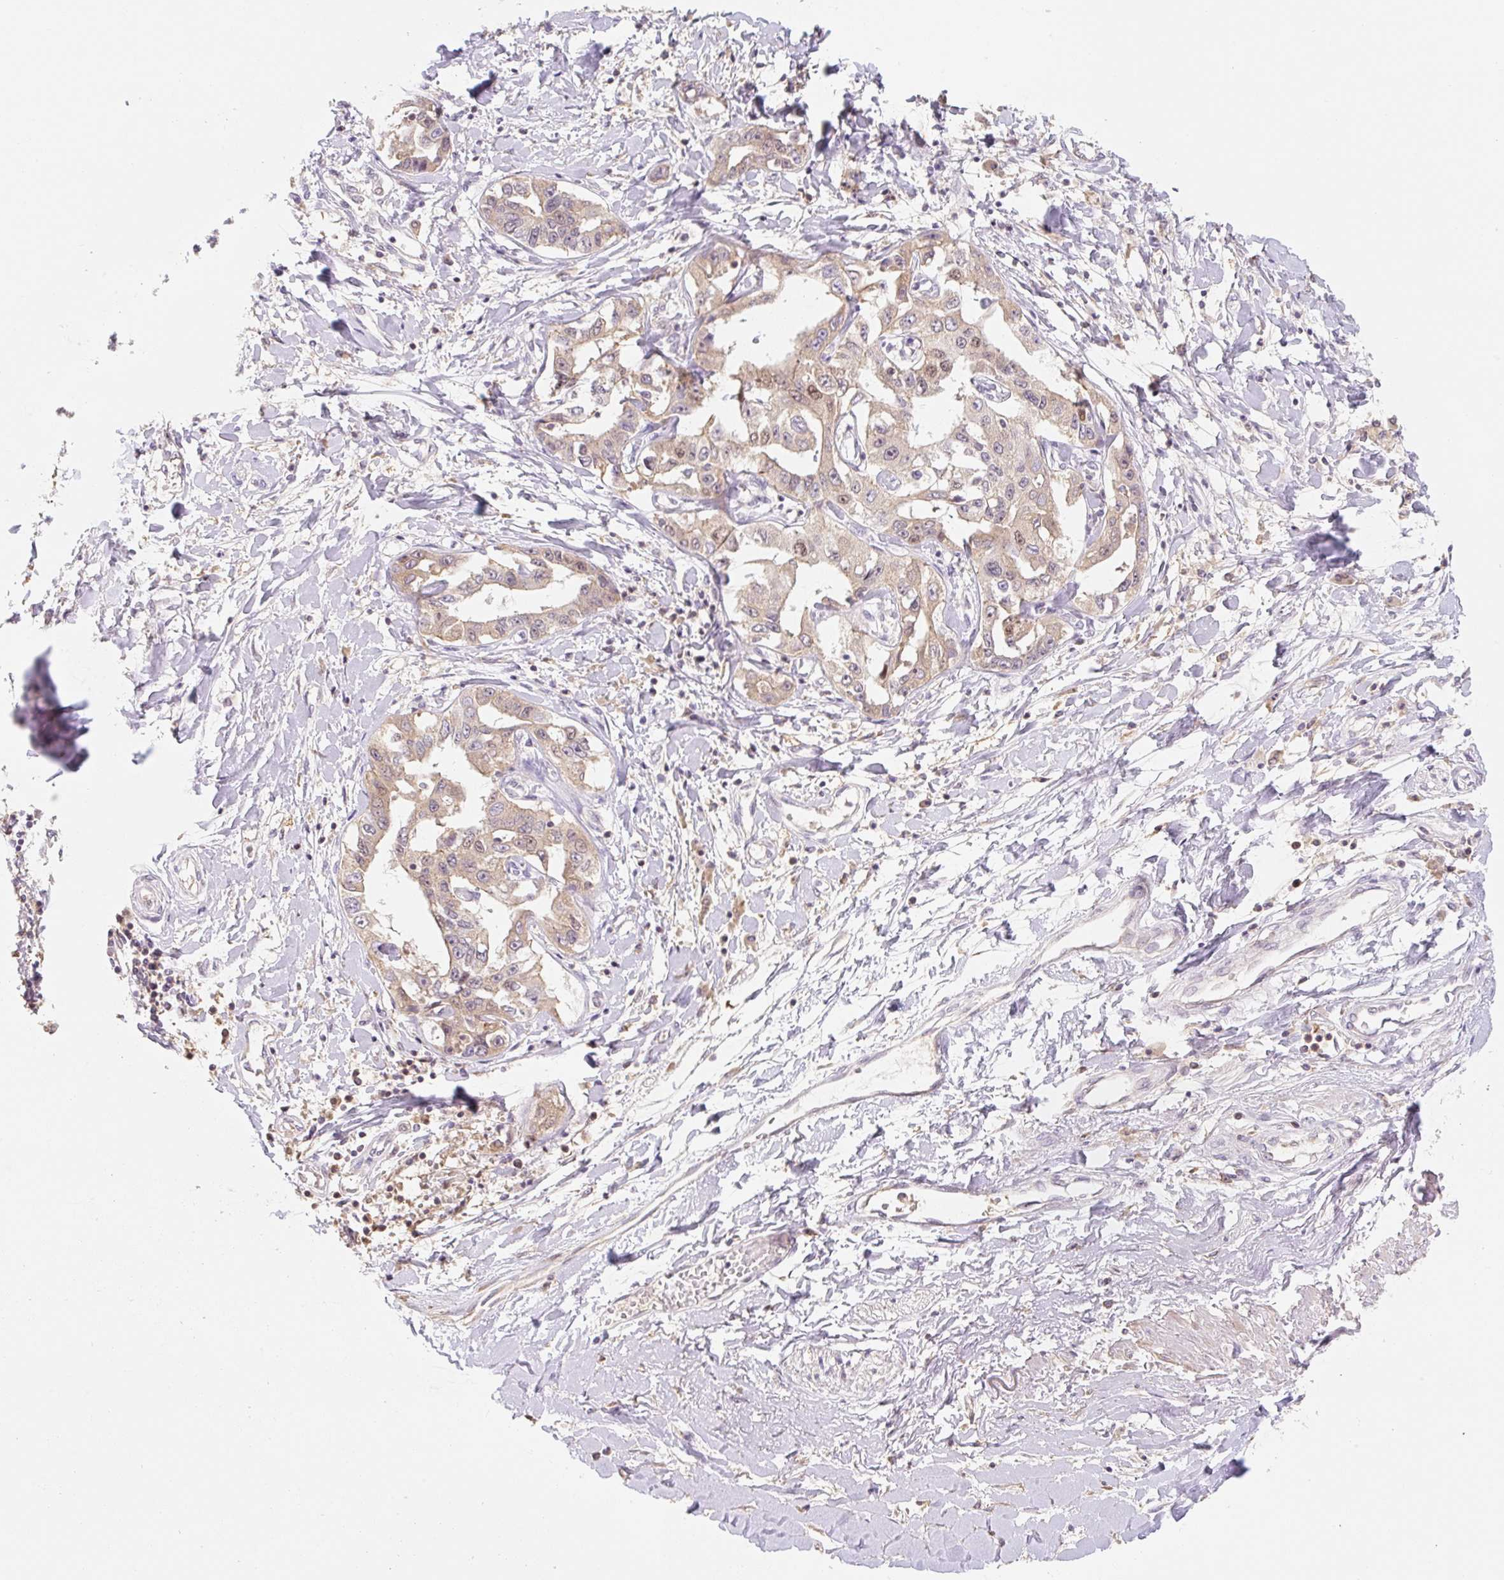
{"staining": {"intensity": "weak", "quantity": ">75%", "location": "cytoplasmic/membranous,nuclear"}, "tissue": "liver cancer", "cell_type": "Tumor cells", "image_type": "cancer", "snomed": [{"axis": "morphology", "description": "Cholangiocarcinoma"}, {"axis": "topography", "description": "Liver"}], "caption": "Brown immunohistochemical staining in human liver cancer (cholangiocarcinoma) displays weak cytoplasmic/membranous and nuclear expression in approximately >75% of tumor cells.", "gene": "MIA2", "patient": {"sex": "male", "age": 59}}